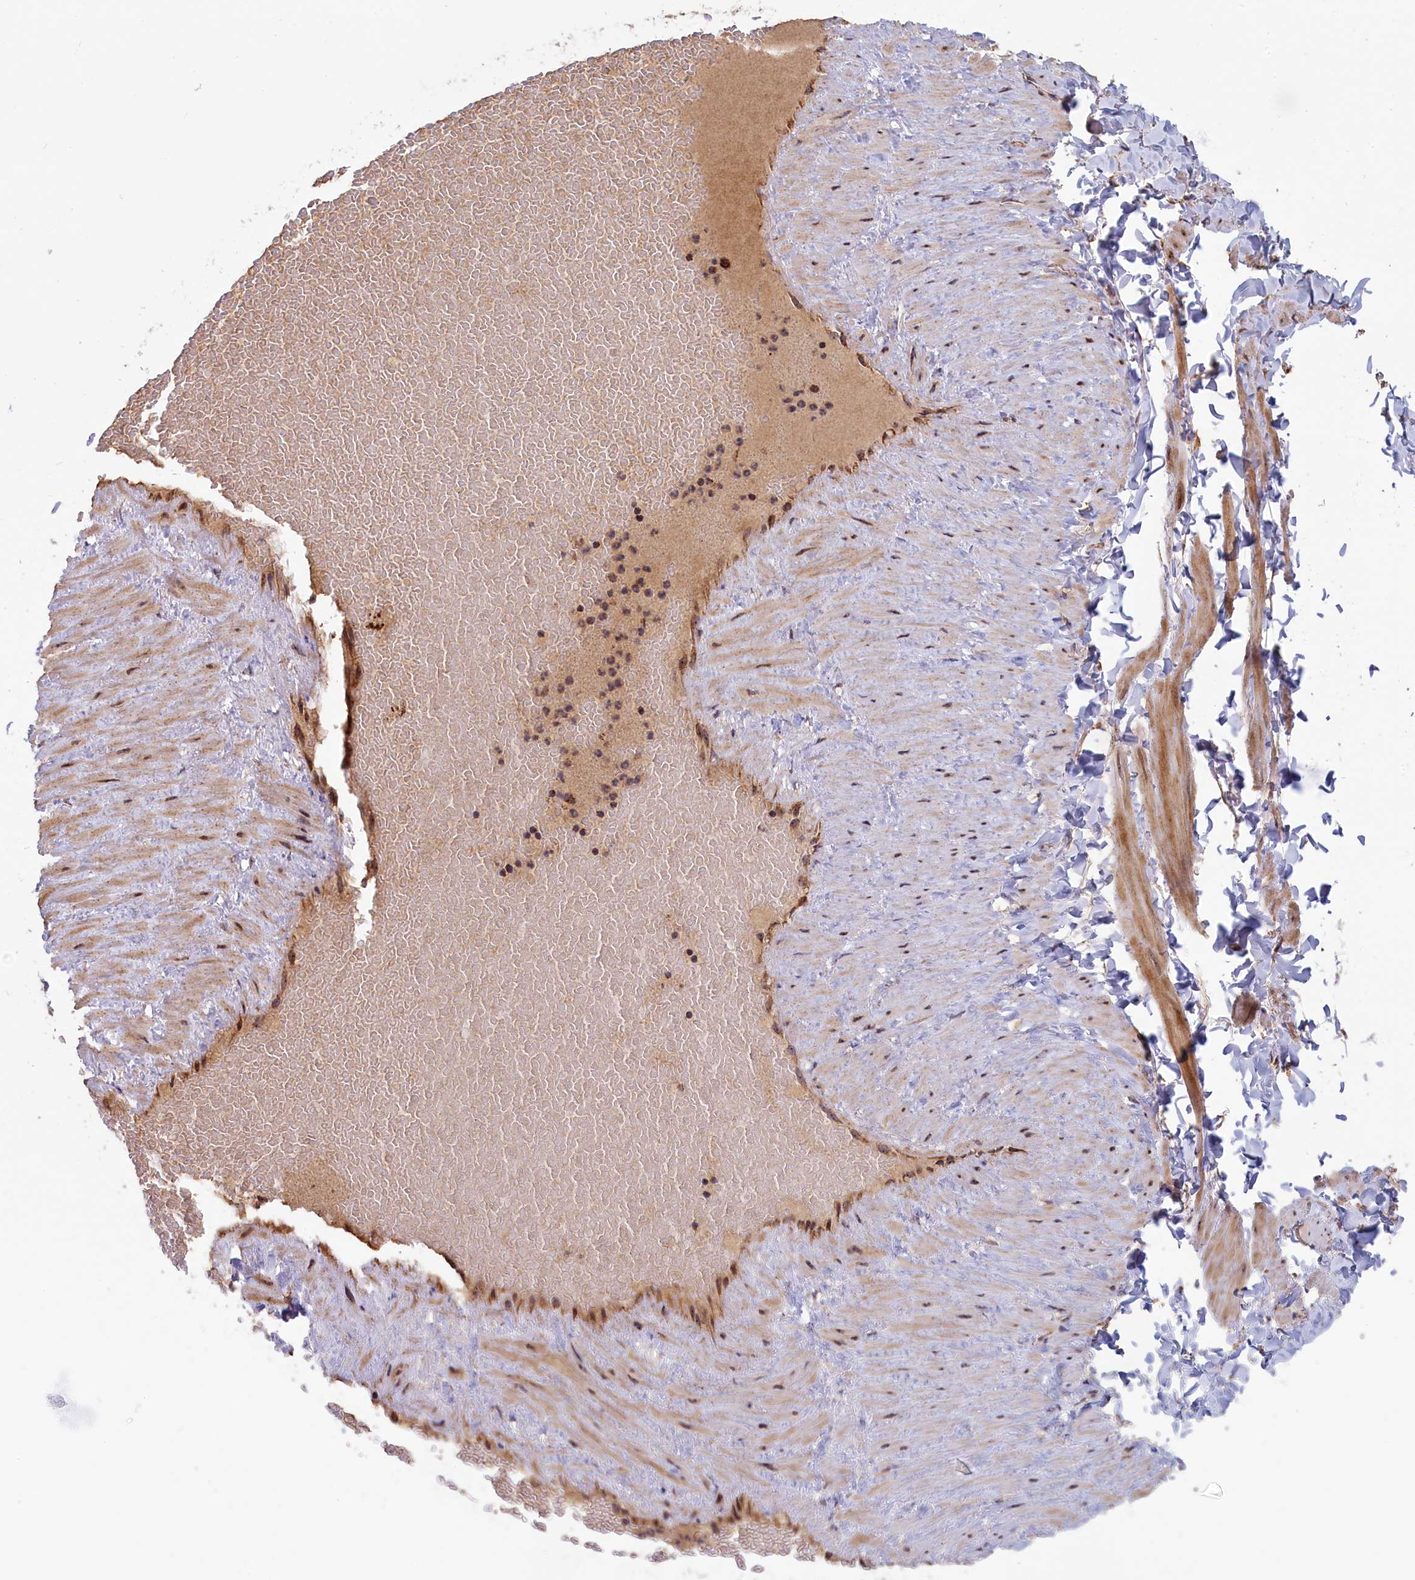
{"staining": {"intensity": "moderate", "quantity": "25%-75%", "location": "cytoplasmic/membranous"}, "tissue": "adipose tissue", "cell_type": "Adipocytes", "image_type": "normal", "snomed": [{"axis": "morphology", "description": "Normal tissue, NOS"}, {"axis": "topography", "description": "Adipose tissue"}, {"axis": "topography", "description": "Vascular tissue"}, {"axis": "topography", "description": "Peripheral nerve tissue"}], "caption": "DAB immunohistochemical staining of normal adipose tissue displays moderate cytoplasmic/membranous protein positivity in approximately 25%-75% of adipocytes. (brown staining indicates protein expression, while blue staining denotes nuclei).", "gene": "ENSG00000269825", "patient": {"sex": "male", "age": 25}}